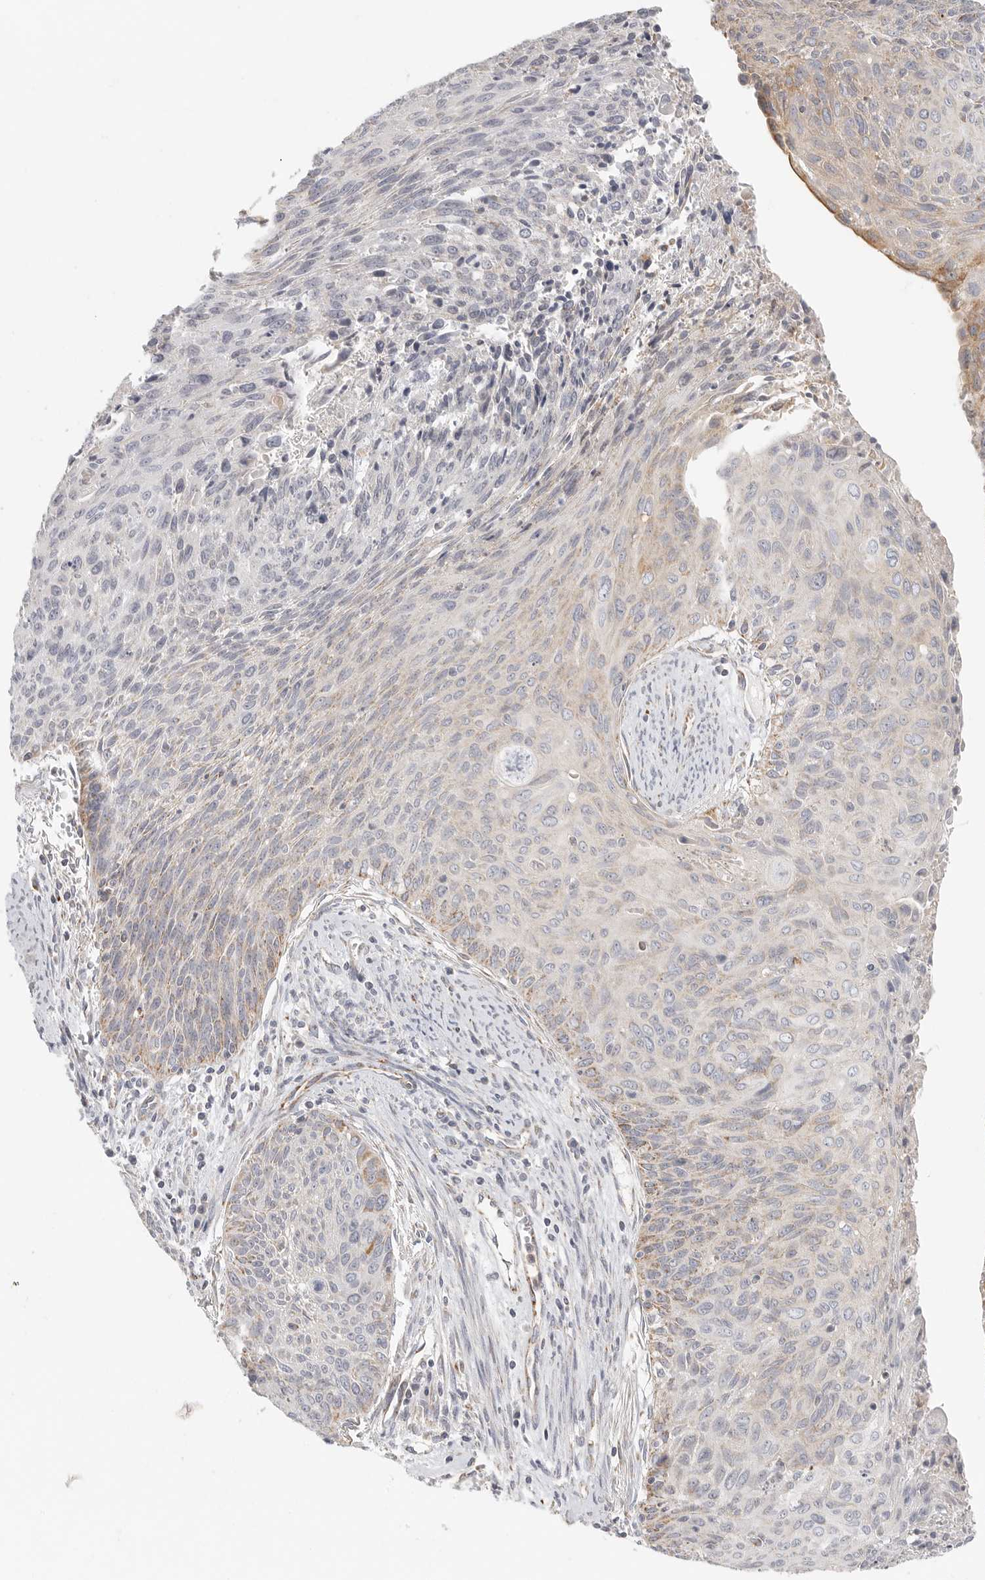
{"staining": {"intensity": "weak", "quantity": "<25%", "location": "cytoplasmic/membranous"}, "tissue": "cervical cancer", "cell_type": "Tumor cells", "image_type": "cancer", "snomed": [{"axis": "morphology", "description": "Squamous cell carcinoma, NOS"}, {"axis": "topography", "description": "Cervix"}], "caption": "An immunohistochemistry histopathology image of cervical squamous cell carcinoma is shown. There is no staining in tumor cells of cervical squamous cell carcinoma.", "gene": "SLC25A26", "patient": {"sex": "female", "age": 55}}